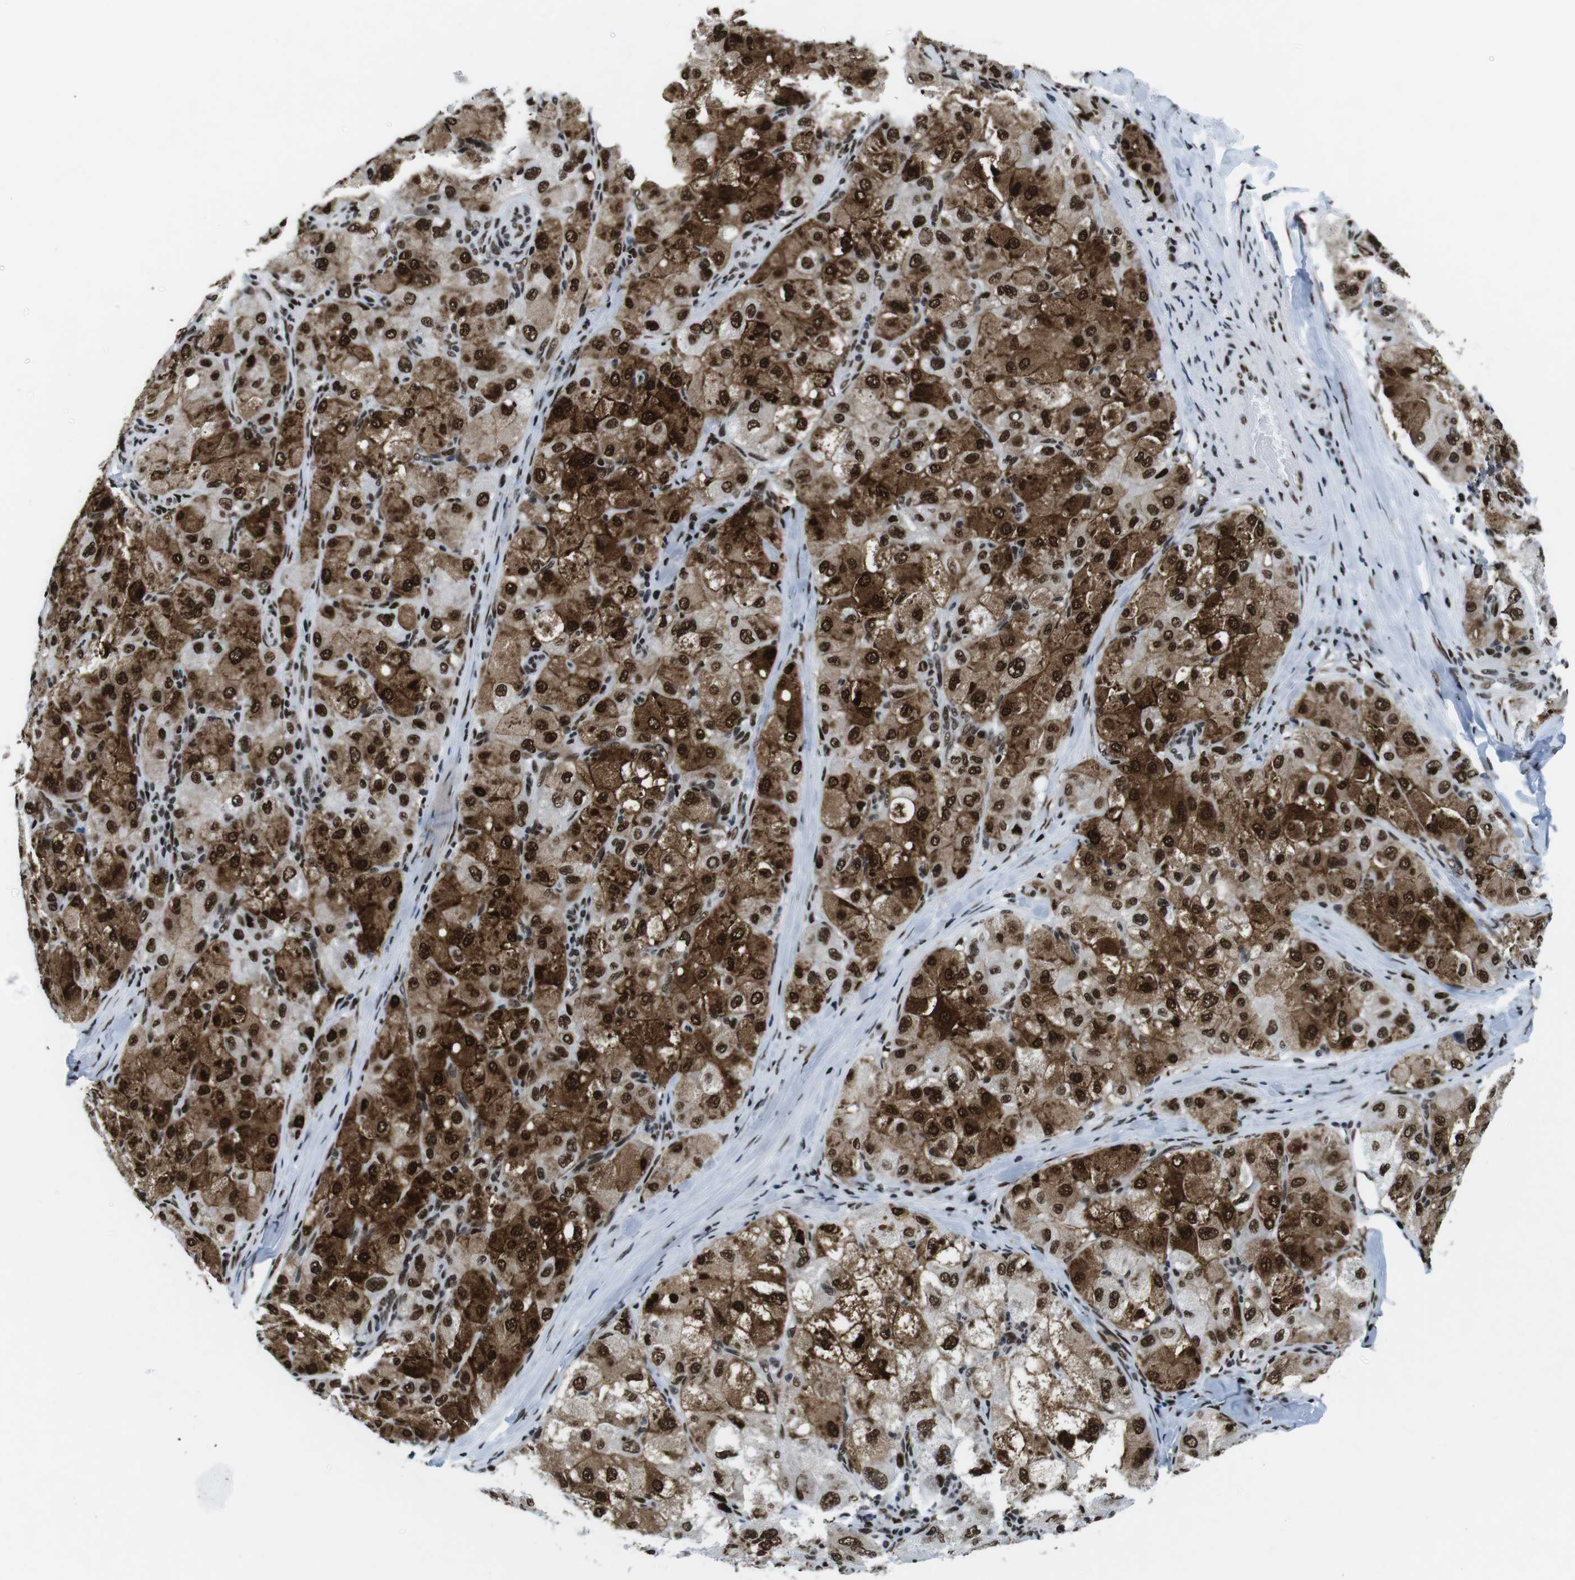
{"staining": {"intensity": "strong", "quantity": ">75%", "location": "cytoplasmic/membranous,nuclear"}, "tissue": "liver cancer", "cell_type": "Tumor cells", "image_type": "cancer", "snomed": [{"axis": "morphology", "description": "Carcinoma, Hepatocellular, NOS"}, {"axis": "topography", "description": "Liver"}], "caption": "IHC of human liver cancer (hepatocellular carcinoma) demonstrates high levels of strong cytoplasmic/membranous and nuclear staining in approximately >75% of tumor cells.", "gene": "CITED2", "patient": {"sex": "male", "age": 80}}